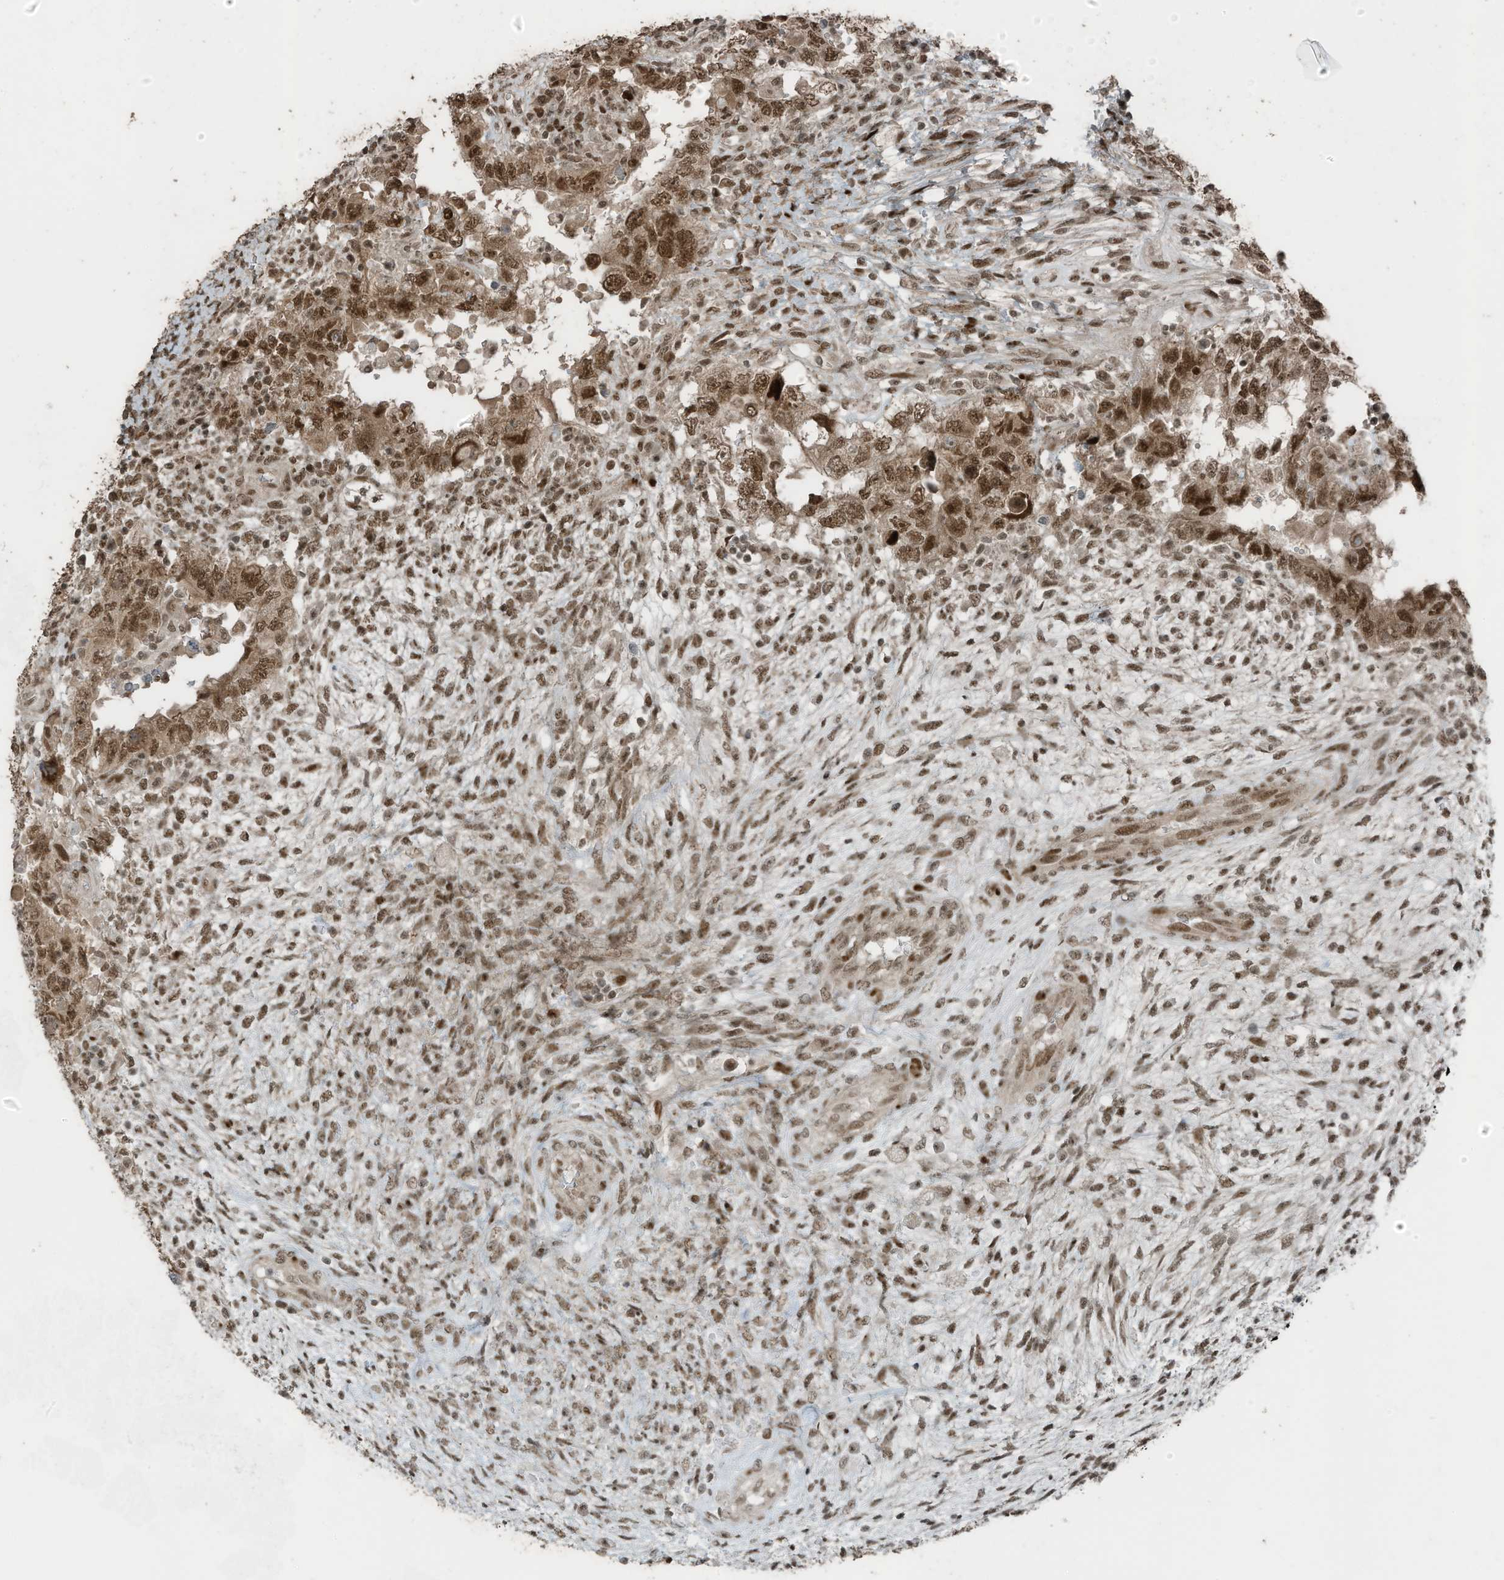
{"staining": {"intensity": "moderate", "quantity": ">75%", "location": "nuclear"}, "tissue": "testis cancer", "cell_type": "Tumor cells", "image_type": "cancer", "snomed": [{"axis": "morphology", "description": "Carcinoma, Embryonal, NOS"}, {"axis": "topography", "description": "Testis"}], "caption": "Moderate nuclear expression for a protein is appreciated in about >75% of tumor cells of testis cancer using immunohistochemistry (IHC).", "gene": "PCNP", "patient": {"sex": "male", "age": 26}}